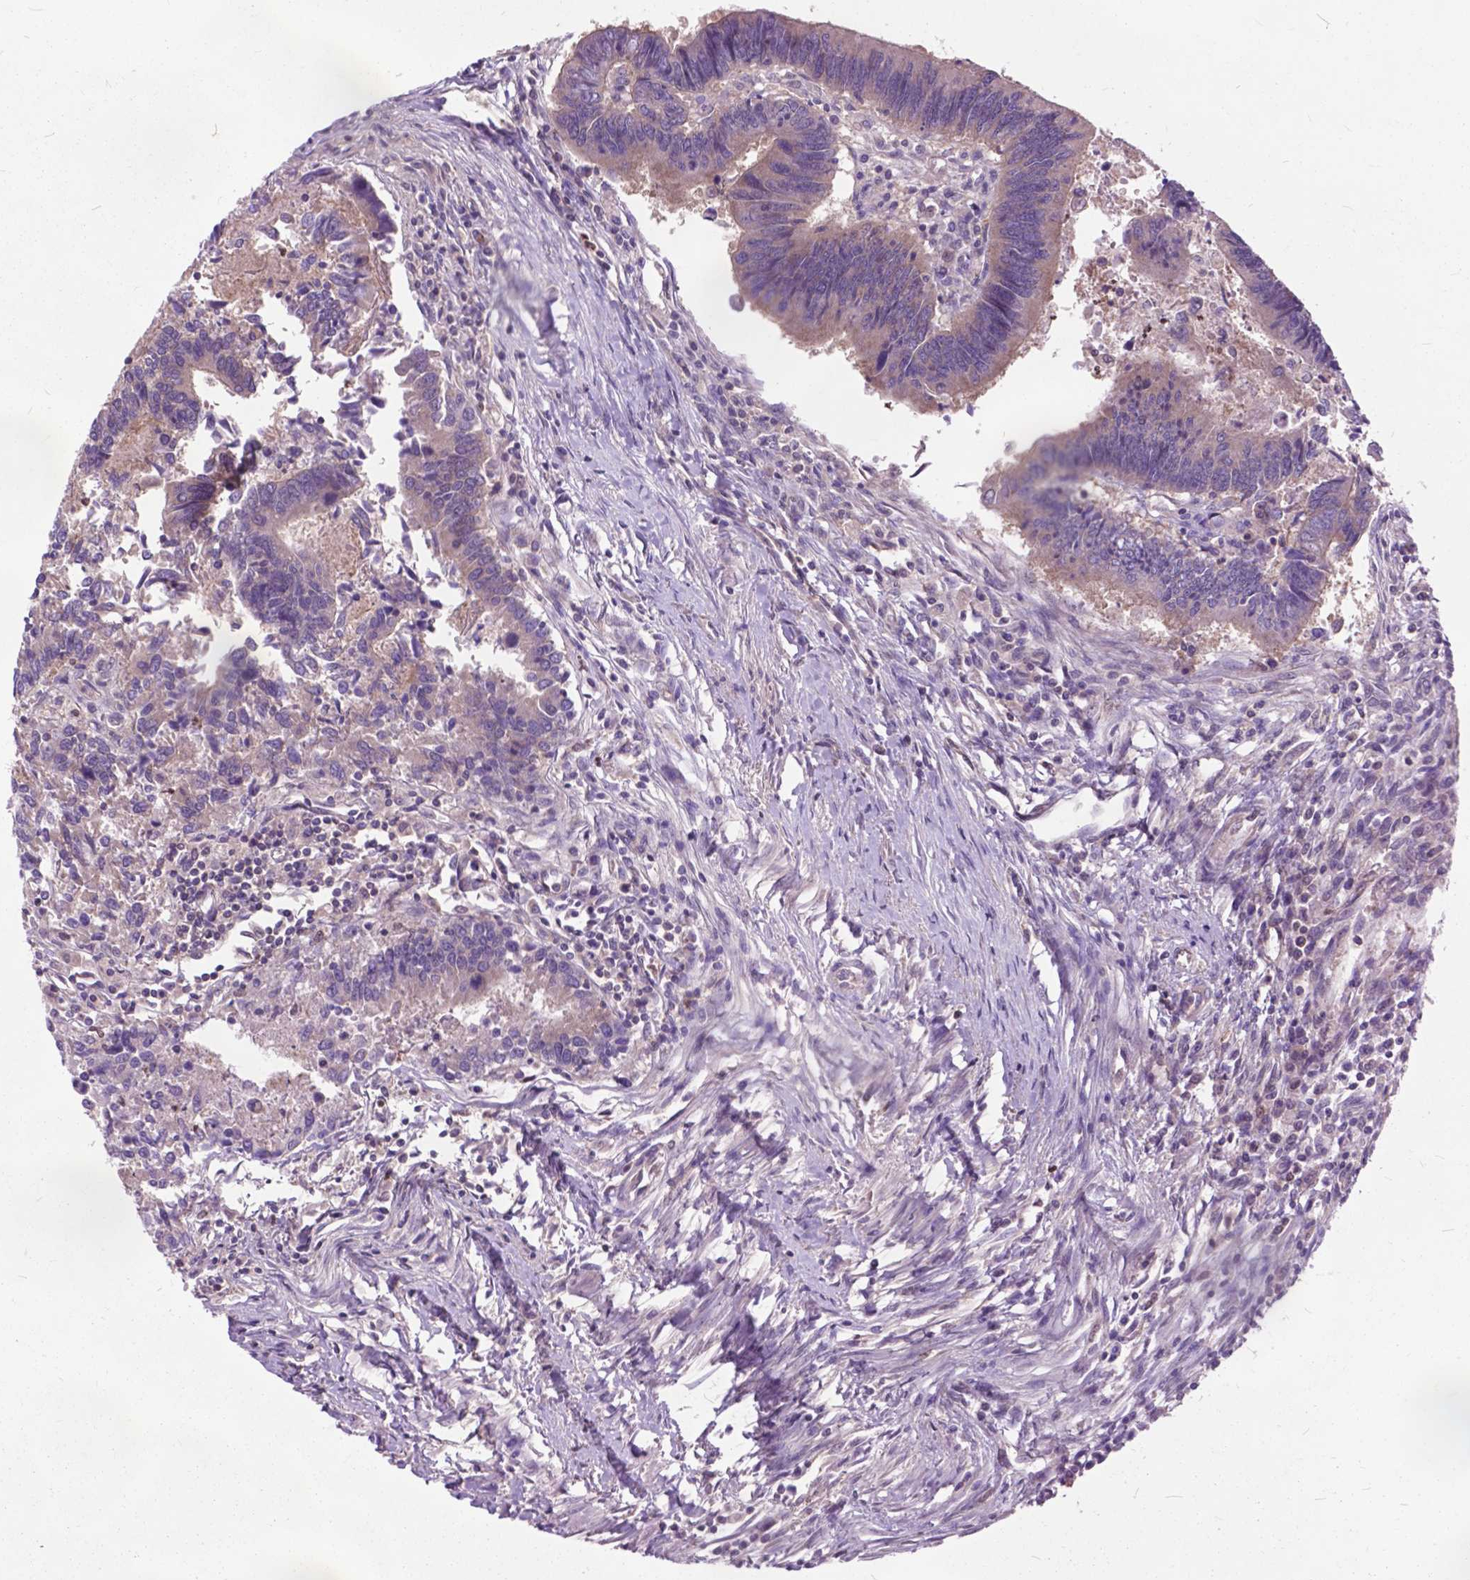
{"staining": {"intensity": "weak", "quantity": ">75%", "location": "cytoplasmic/membranous"}, "tissue": "colorectal cancer", "cell_type": "Tumor cells", "image_type": "cancer", "snomed": [{"axis": "morphology", "description": "Adenocarcinoma, NOS"}, {"axis": "topography", "description": "Colon"}], "caption": "Protein analysis of colorectal cancer tissue demonstrates weak cytoplasmic/membranous staining in about >75% of tumor cells. The staining is performed using DAB brown chromogen to label protein expression. The nuclei are counter-stained blue using hematoxylin.", "gene": "ARAF", "patient": {"sex": "female", "age": 67}}